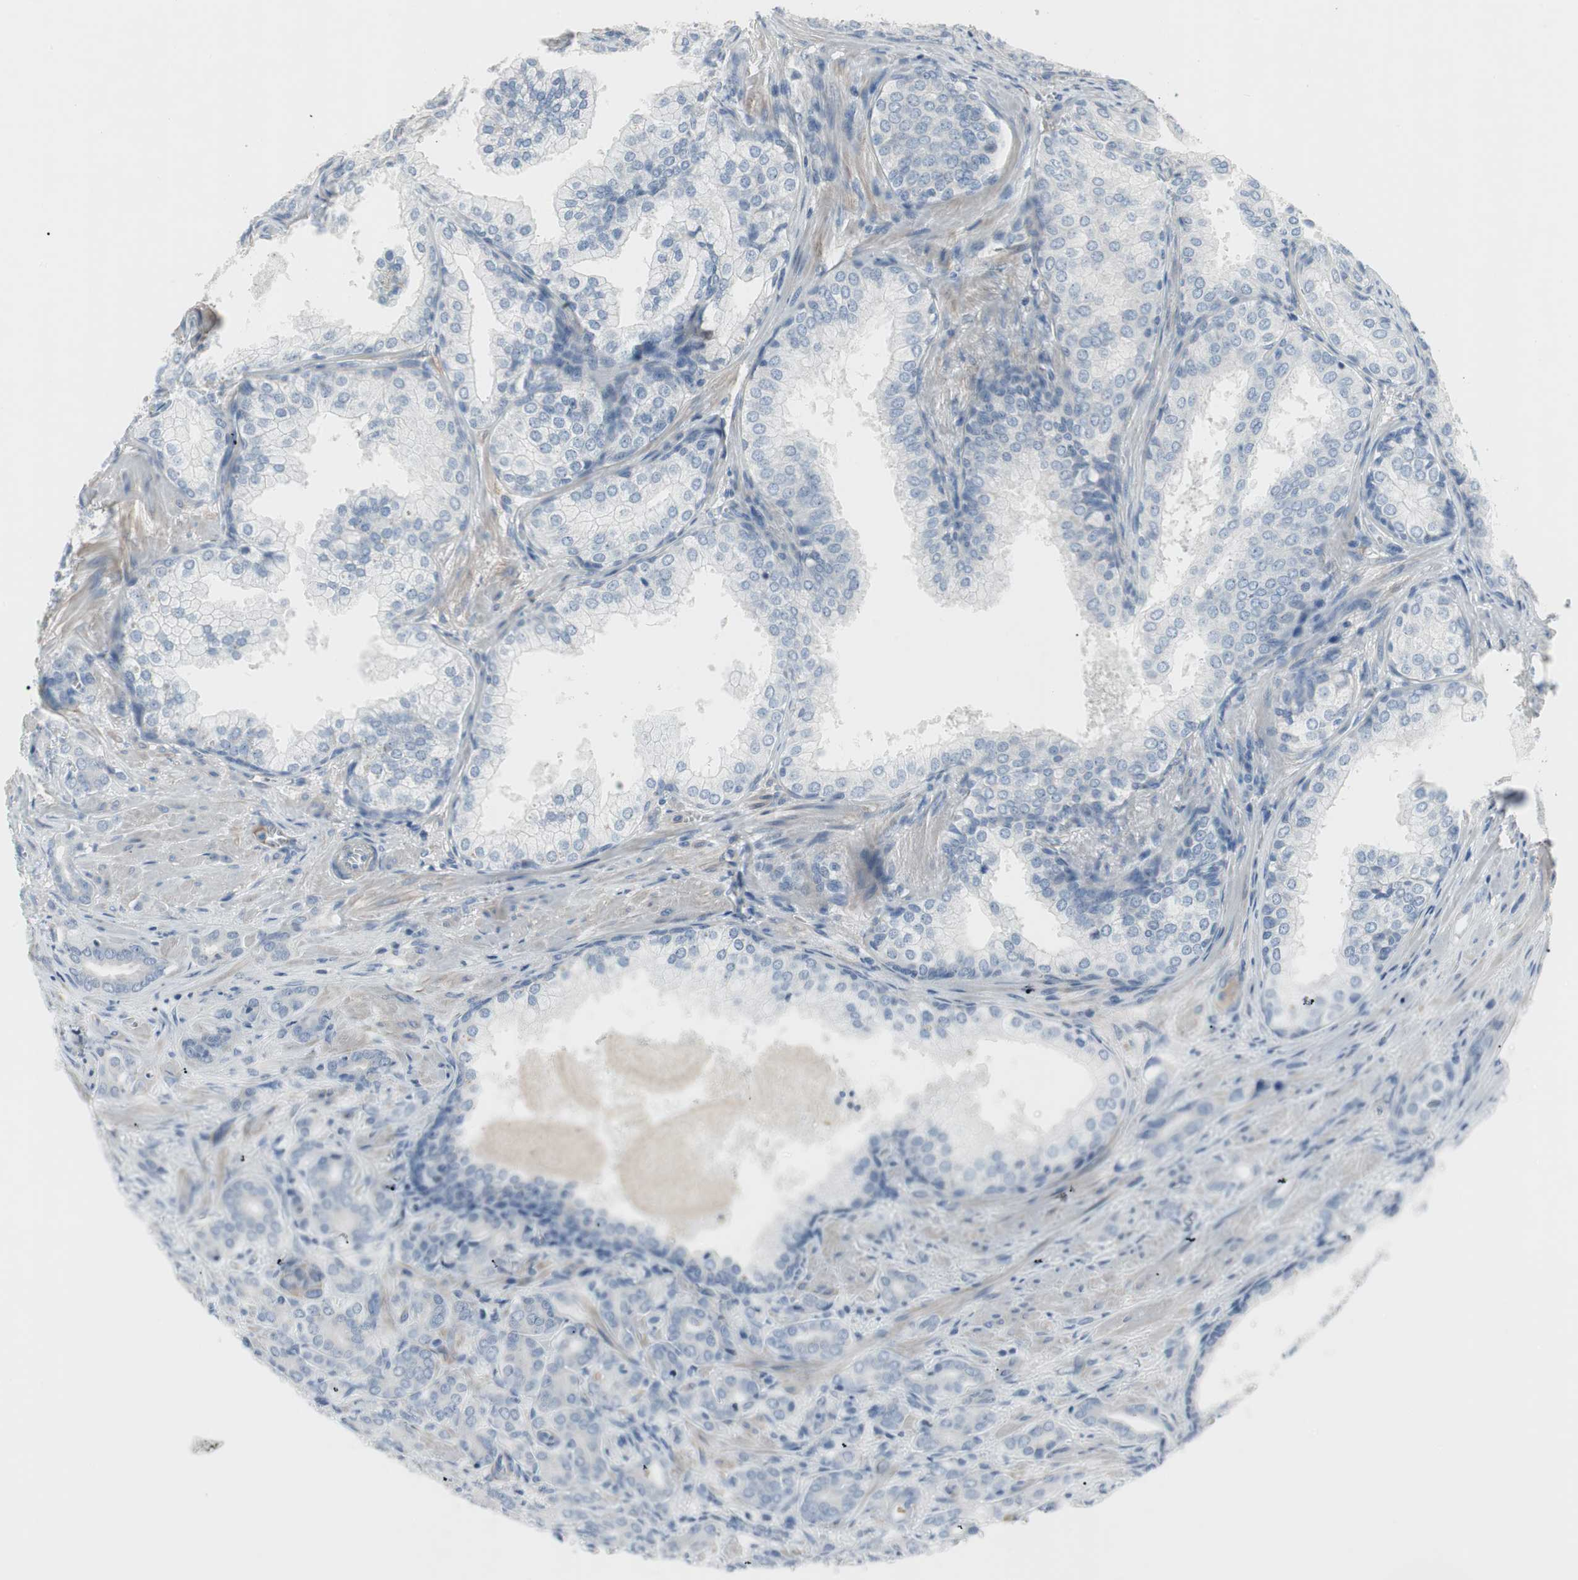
{"staining": {"intensity": "negative", "quantity": "none", "location": "none"}, "tissue": "prostate cancer", "cell_type": "Tumor cells", "image_type": "cancer", "snomed": [{"axis": "morphology", "description": "Adenocarcinoma, High grade"}, {"axis": "topography", "description": "Prostate"}], "caption": "DAB immunohistochemical staining of human prostate cancer (high-grade adenocarcinoma) demonstrates no significant positivity in tumor cells.", "gene": "PIGR", "patient": {"sex": "male", "age": 64}}